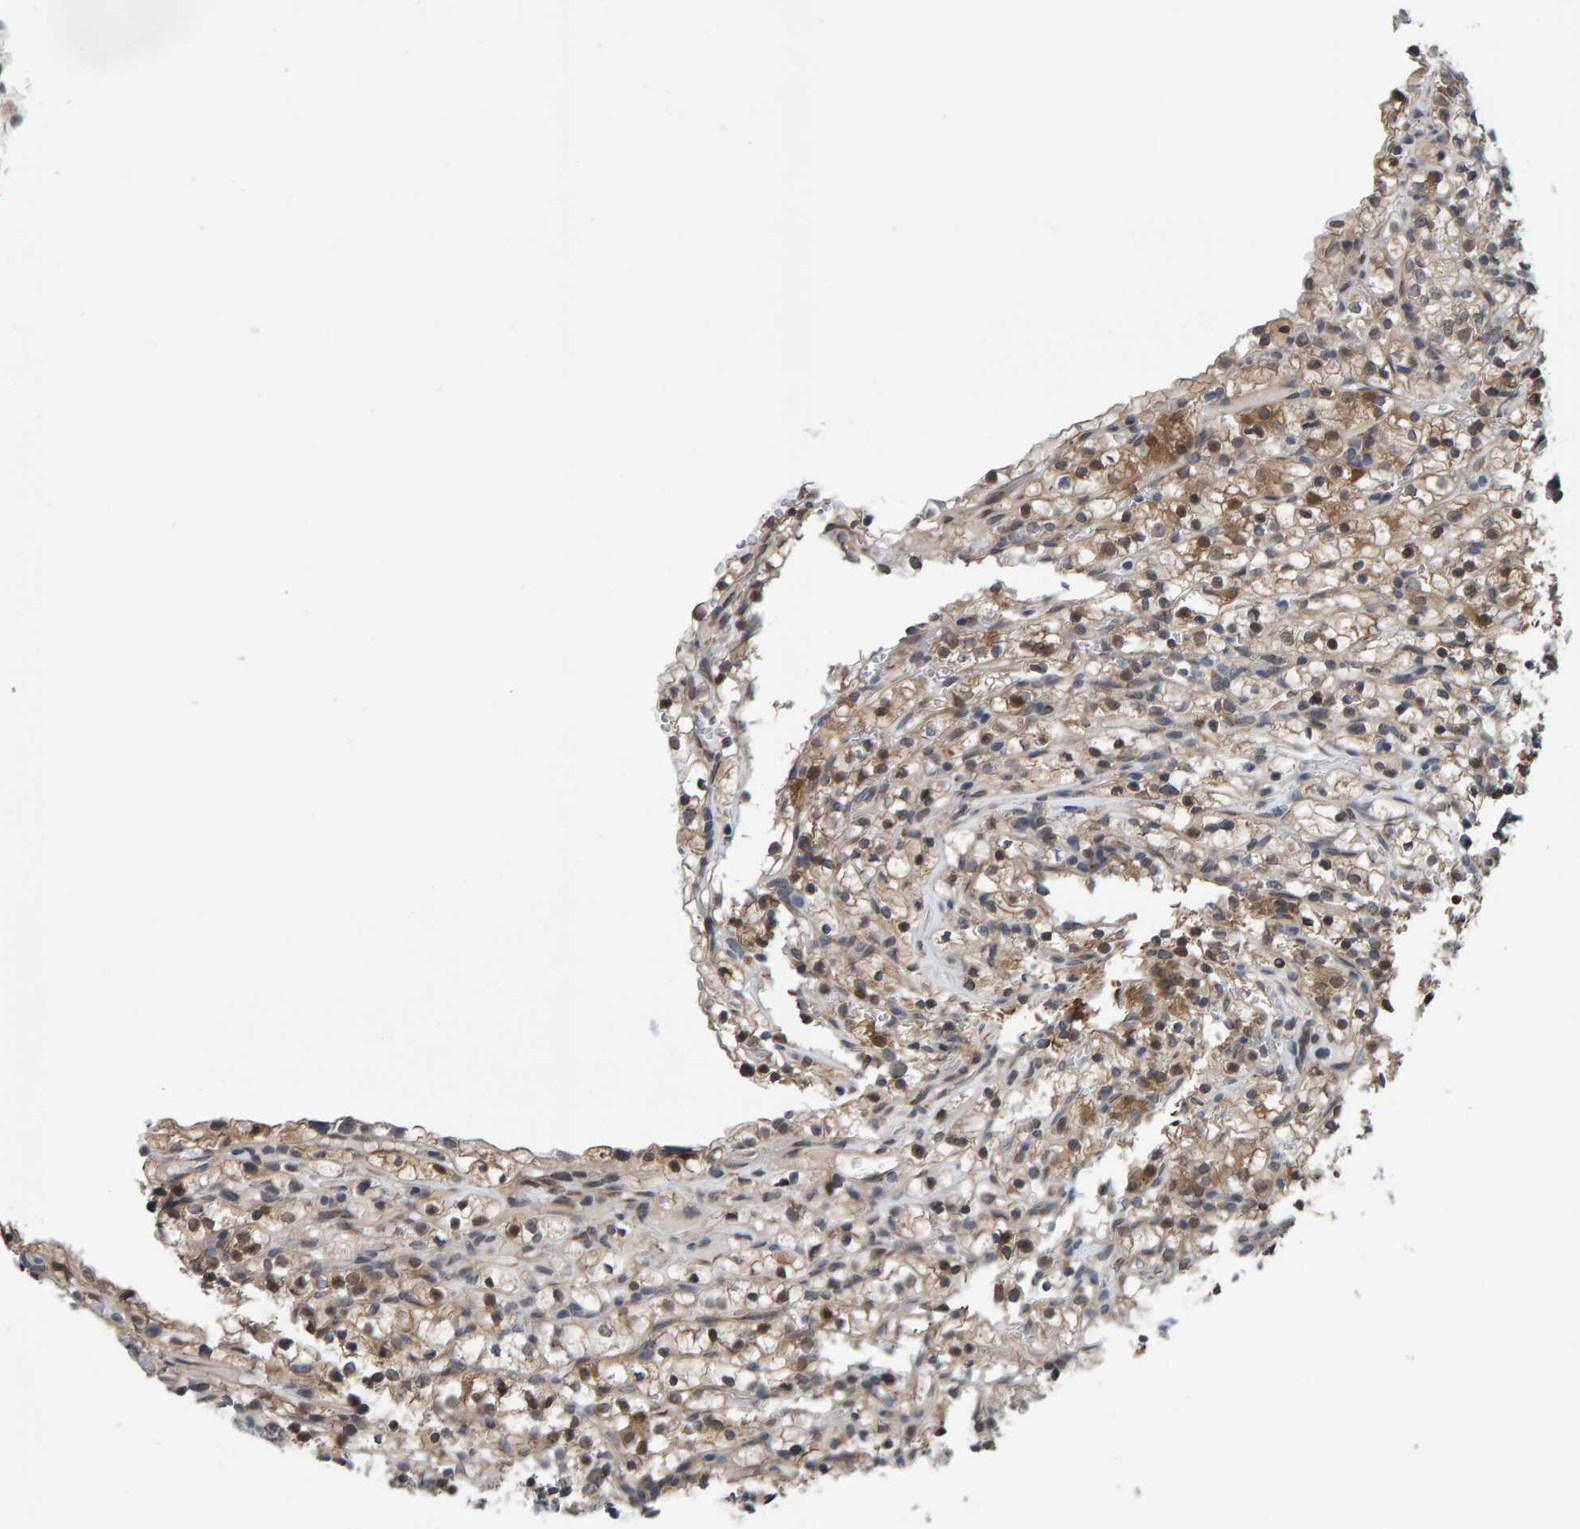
{"staining": {"intensity": "weak", "quantity": ">75%", "location": "cytoplasmic/membranous,nuclear"}, "tissue": "renal cancer", "cell_type": "Tumor cells", "image_type": "cancer", "snomed": [{"axis": "morphology", "description": "Adenocarcinoma, NOS"}, {"axis": "topography", "description": "Kidney"}], "caption": "Immunohistochemical staining of renal adenocarcinoma exhibits low levels of weak cytoplasmic/membranous and nuclear protein expression in approximately >75% of tumor cells.", "gene": "SCRN2", "patient": {"sex": "female", "age": 57}}